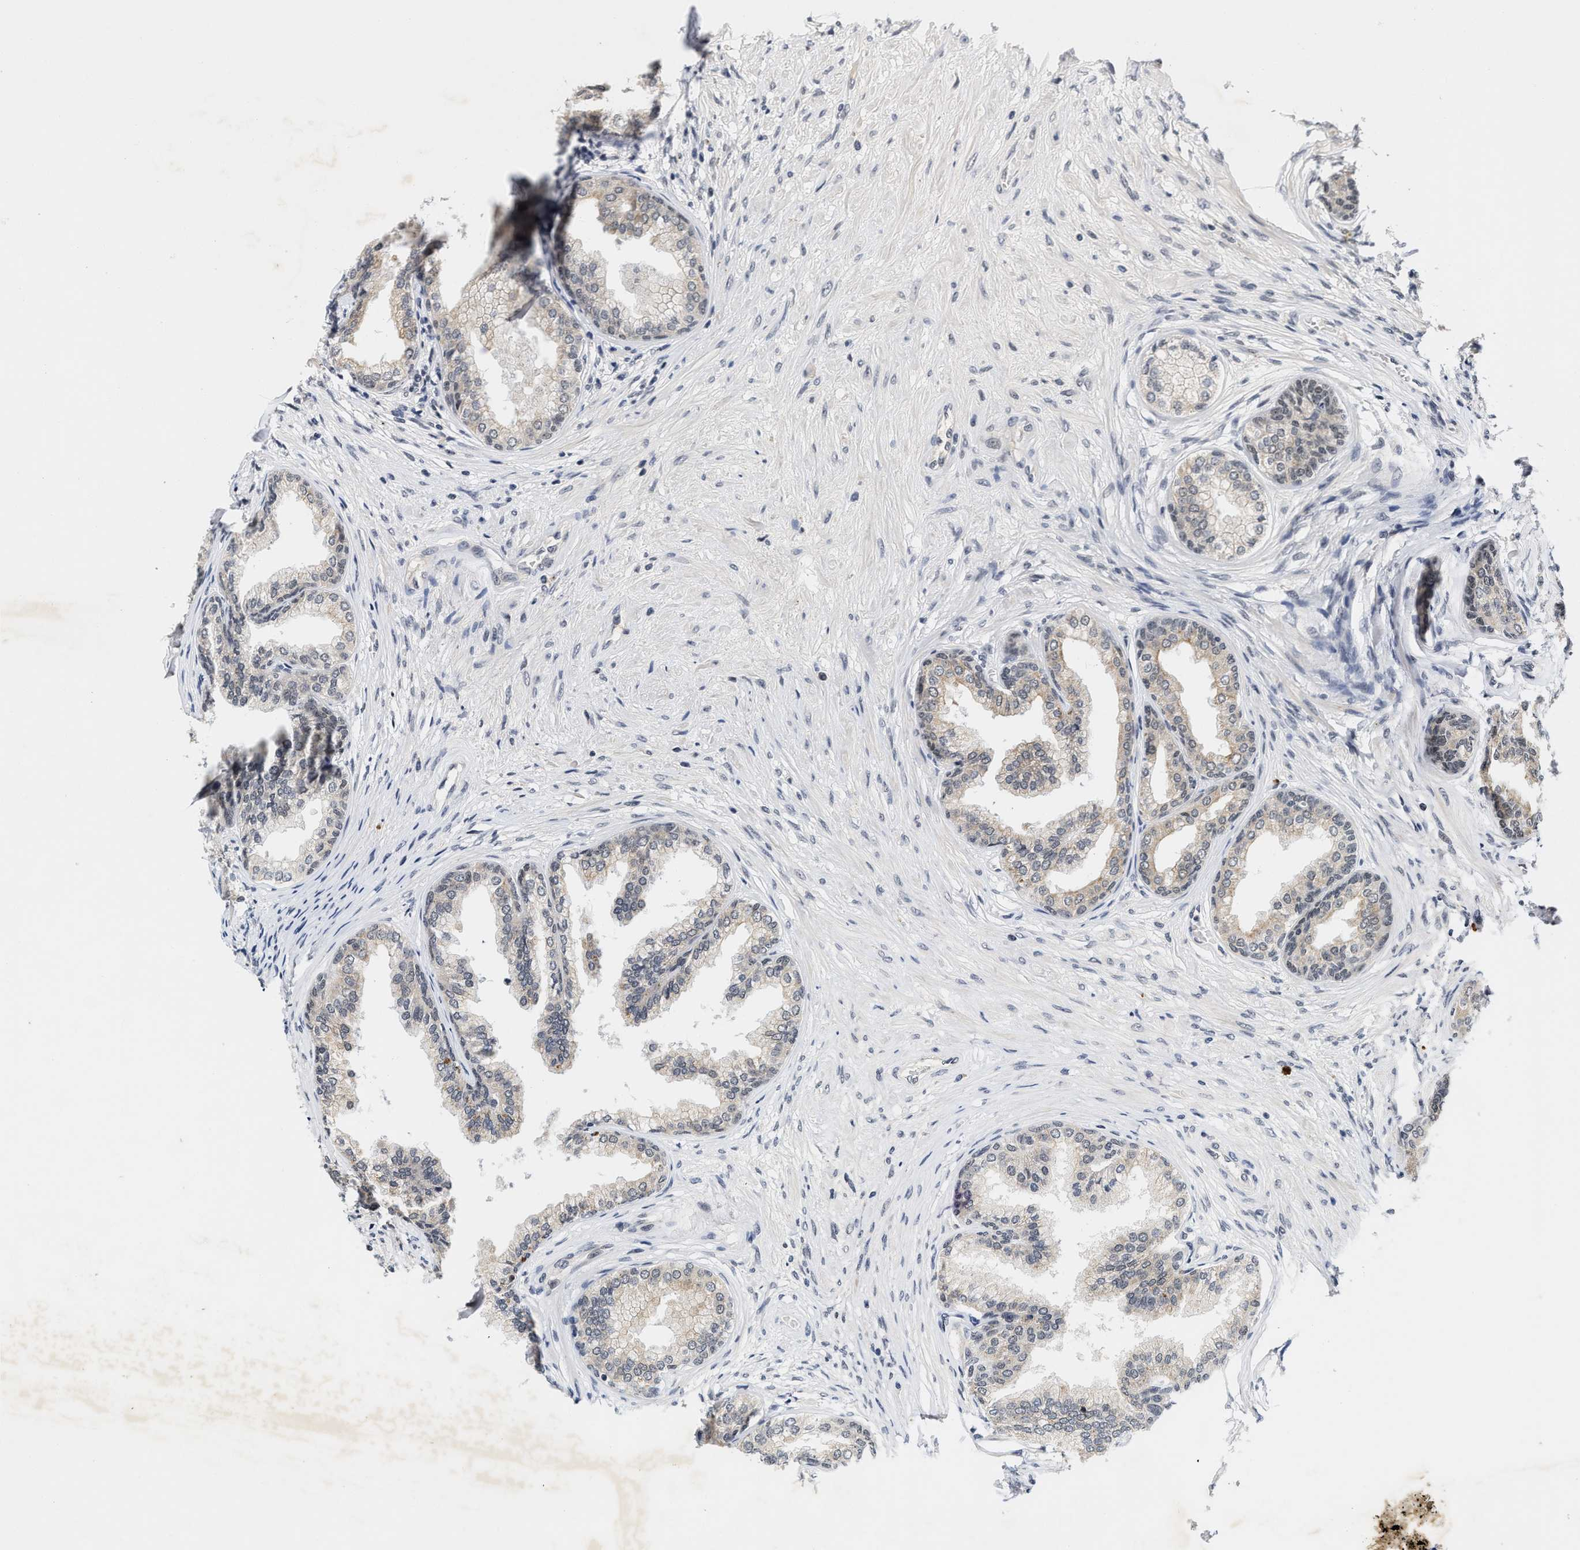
{"staining": {"intensity": "moderate", "quantity": "25%-75%", "location": "cytoplasmic/membranous,nuclear"}, "tissue": "prostate", "cell_type": "Glandular cells", "image_type": "normal", "snomed": [{"axis": "morphology", "description": "Normal tissue, NOS"}, {"axis": "topography", "description": "Prostate"}], "caption": "Normal prostate was stained to show a protein in brown. There is medium levels of moderate cytoplasmic/membranous,nuclear expression in about 25%-75% of glandular cells.", "gene": "INIP", "patient": {"sex": "male", "age": 76}}